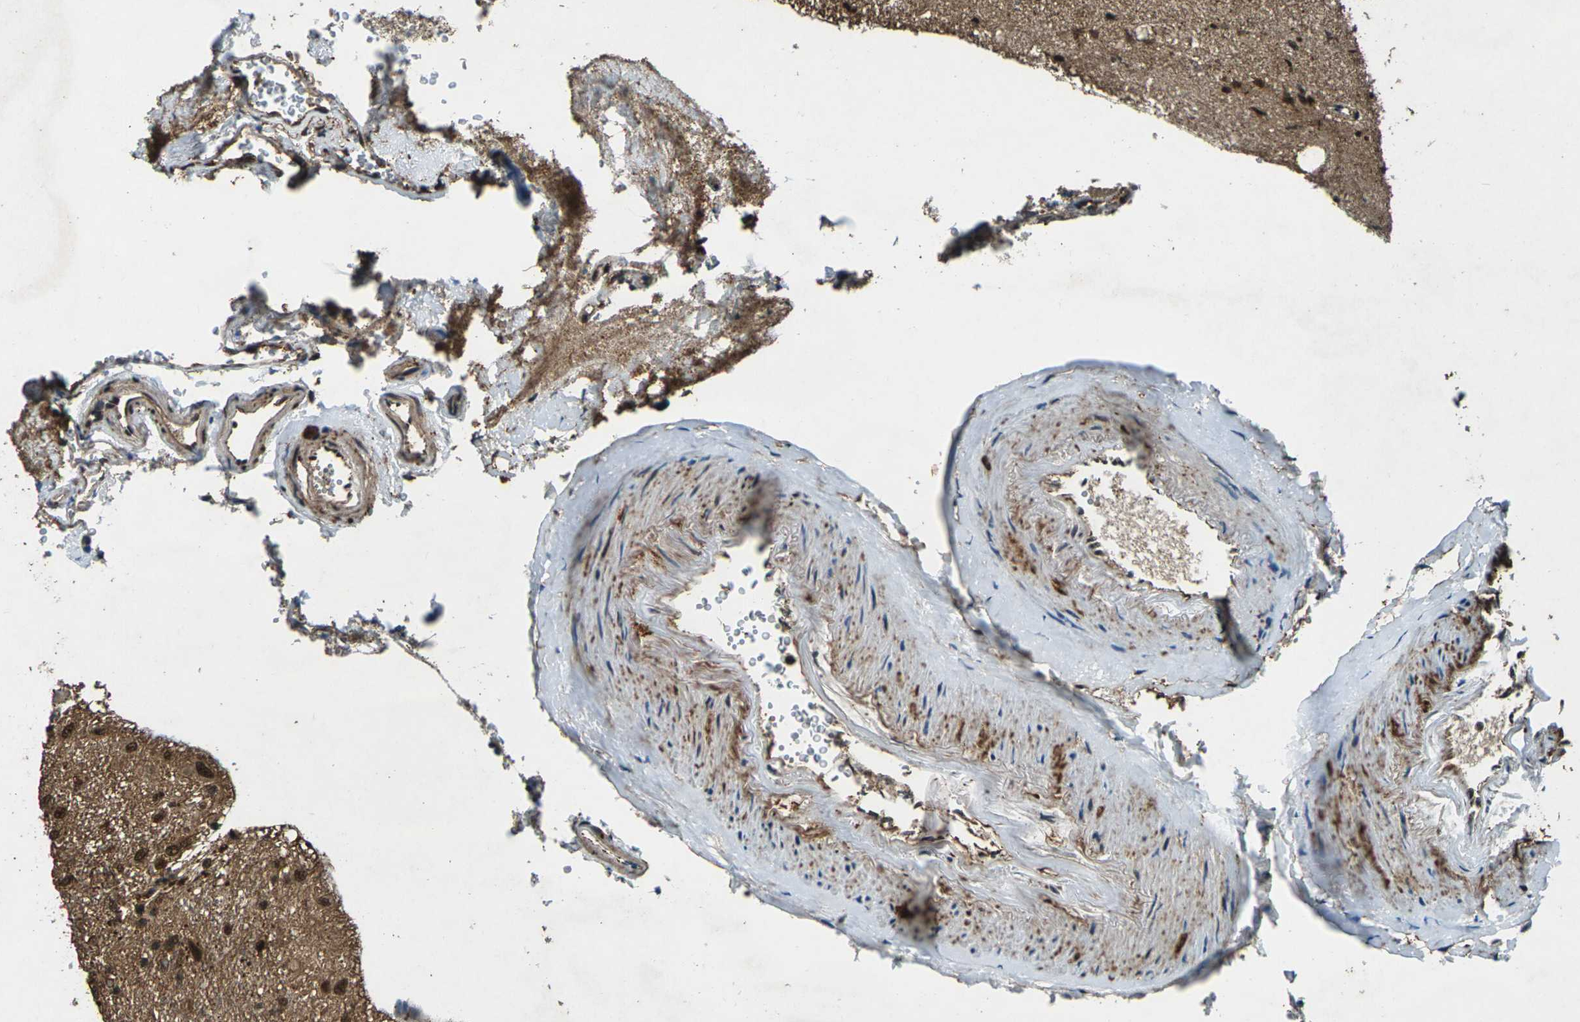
{"staining": {"intensity": "strong", "quantity": ">75%", "location": "nuclear"}, "tissue": "glioma", "cell_type": "Tumor cells", "image_type": "cancer", "snomed": [{"axis": "morphology", "description": "Glioma, malignant, Low grade"}, {"axis": "topography", "description": "Brain"}], "caption": "Immunohistochemistry (IHC) staining of glioma, which exhibits high levels of strong nuclear staining in about >75% of tumor cells indicating strong nuclear protein staining. The staining was performed using DAB (3,3'-diaminobenzidine) (brown) for protein detection and nuclei were counterstained in hematoxylin (blue).", "gene": "NR4A2", "patient": {"sex": "male", "age": 77}}